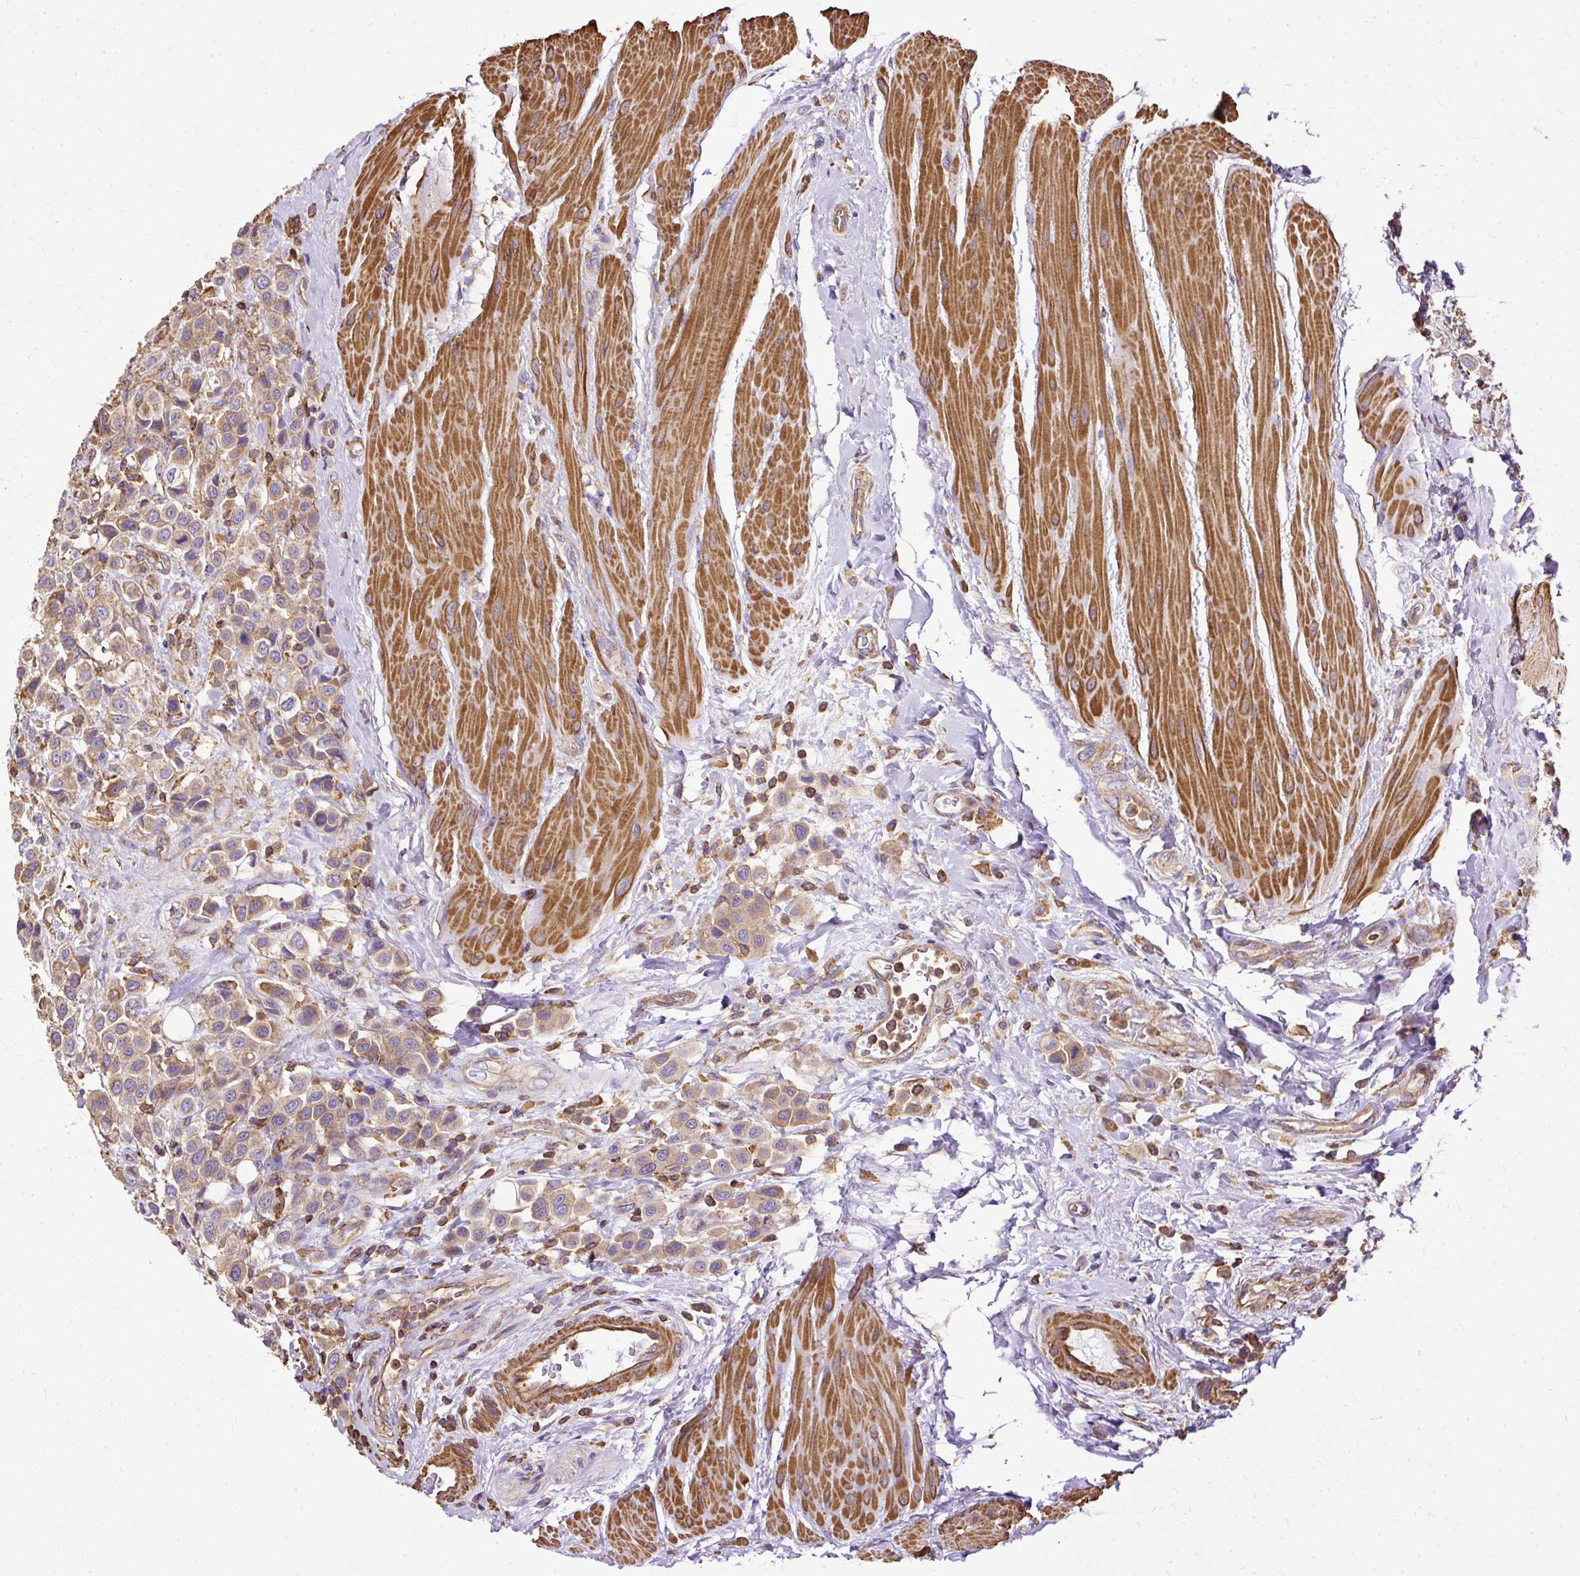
{"staining": {"intensity": "weak", "quantity": ">75%", "location": "cytoplasmic/membranous"}, "tissue": "urothelial cancer", "cell_type": "Tumor cells", "image_type": "cancer", "snomed": [{"axis": "morphology", "description": "Urothelial carcinoma, High grade"}, {"axis": "topography", "description": "Urinary bladder"}], "caption": "Tumor cells reveal weak cytoplasmic/membranous expression in about >75% of cells in high-grade urothelial carcinoma. (Stains: DAB in brown, nuclei in blue, Microscopy: brightfield microscopy at high magnification).", "gene": "KLHL11", "patient": {"sex": "male", "age": 50}}